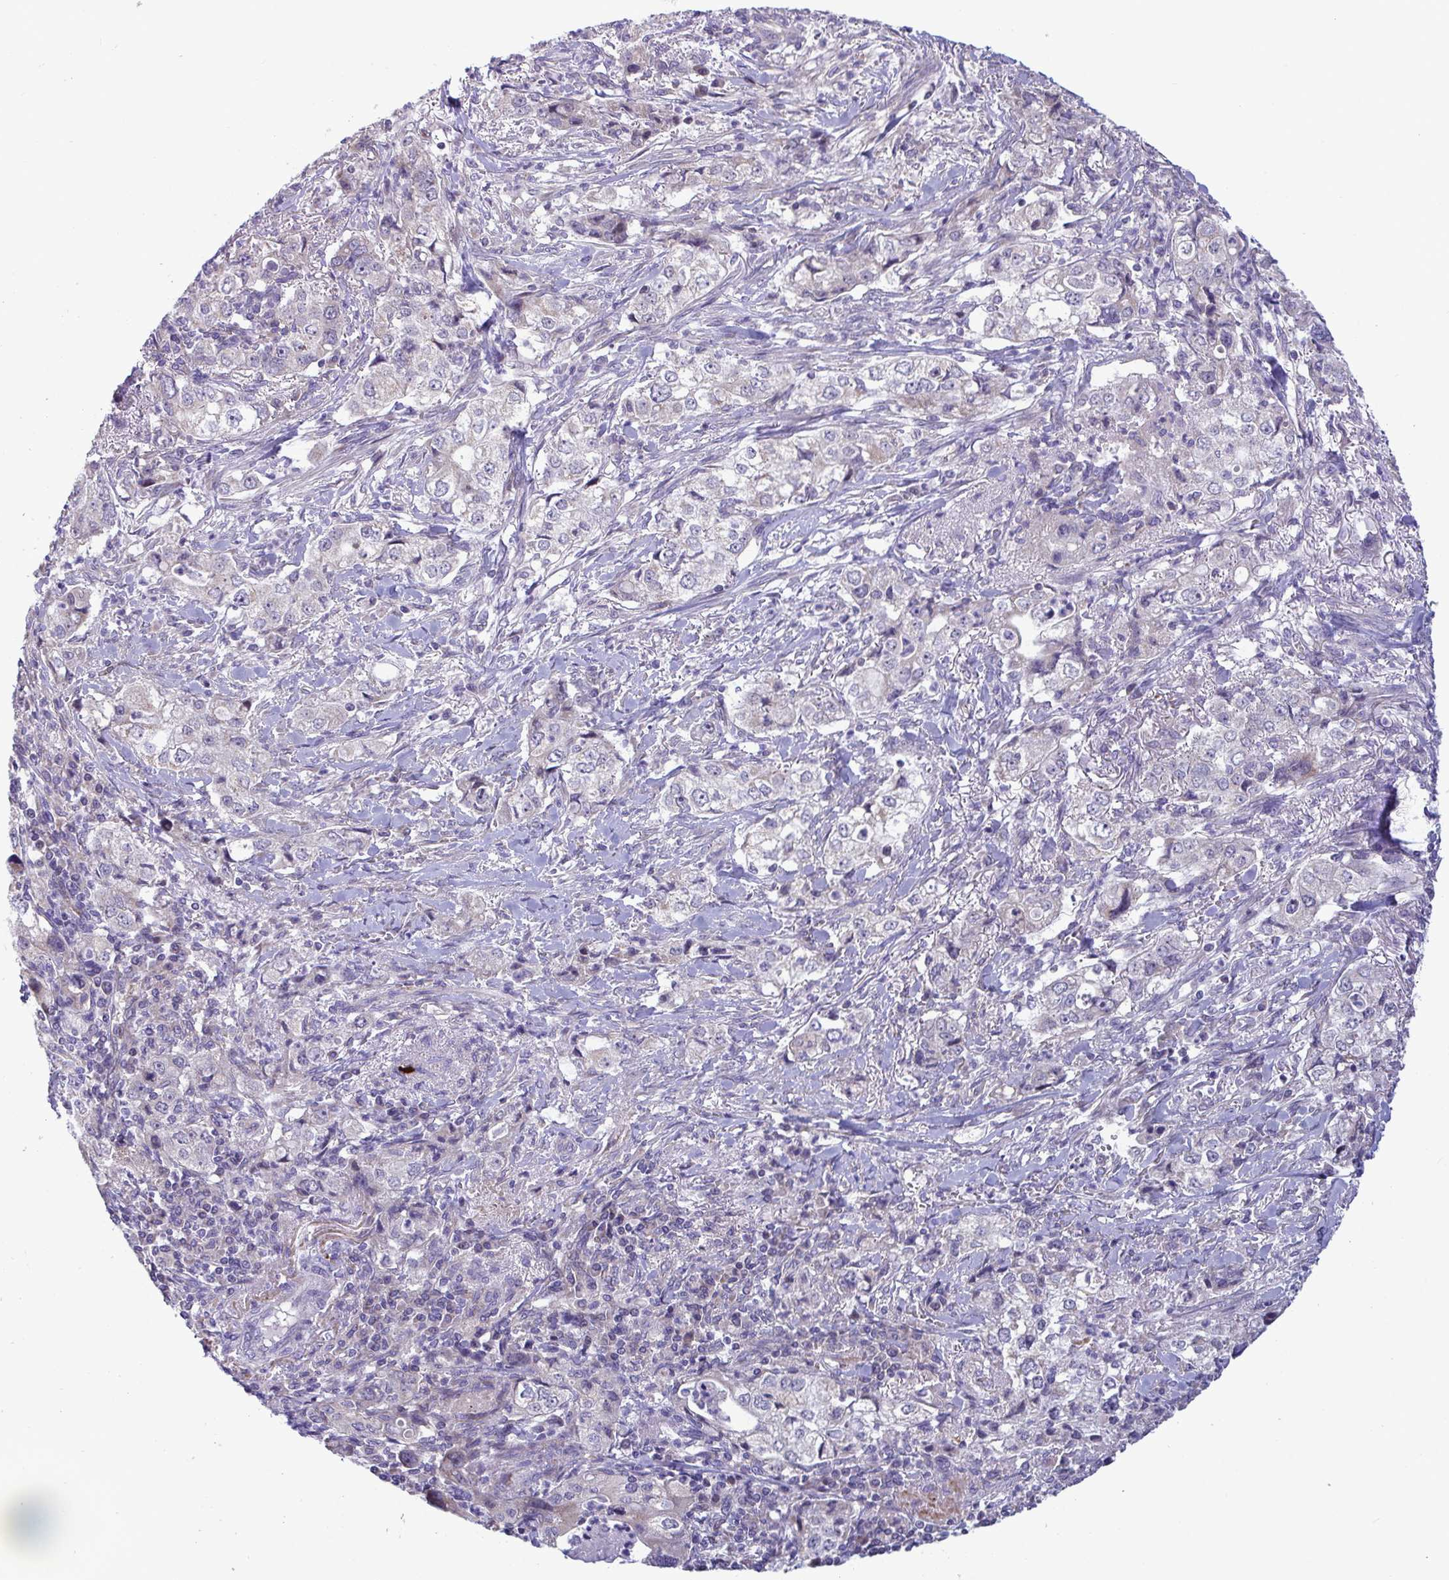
{"staining": {"intensity": "negative", "quantity": "none", "location": "none"}, "tissue": "stomach cancer", "cell_type": "Tumor cells", "image_type": "cancer", "snomed": [{"axis": "morphology", "description": "Adenocarcinoma, NOS"}, {"axis": "topography", "description": "Stomach, upper"}], "caption": "Human stomach adenocarcinoma stained for a protein using IHC exhibits no staining in tumor cells.", "gene": "IL37", "patient": {"sex": "male", "age": 75}}